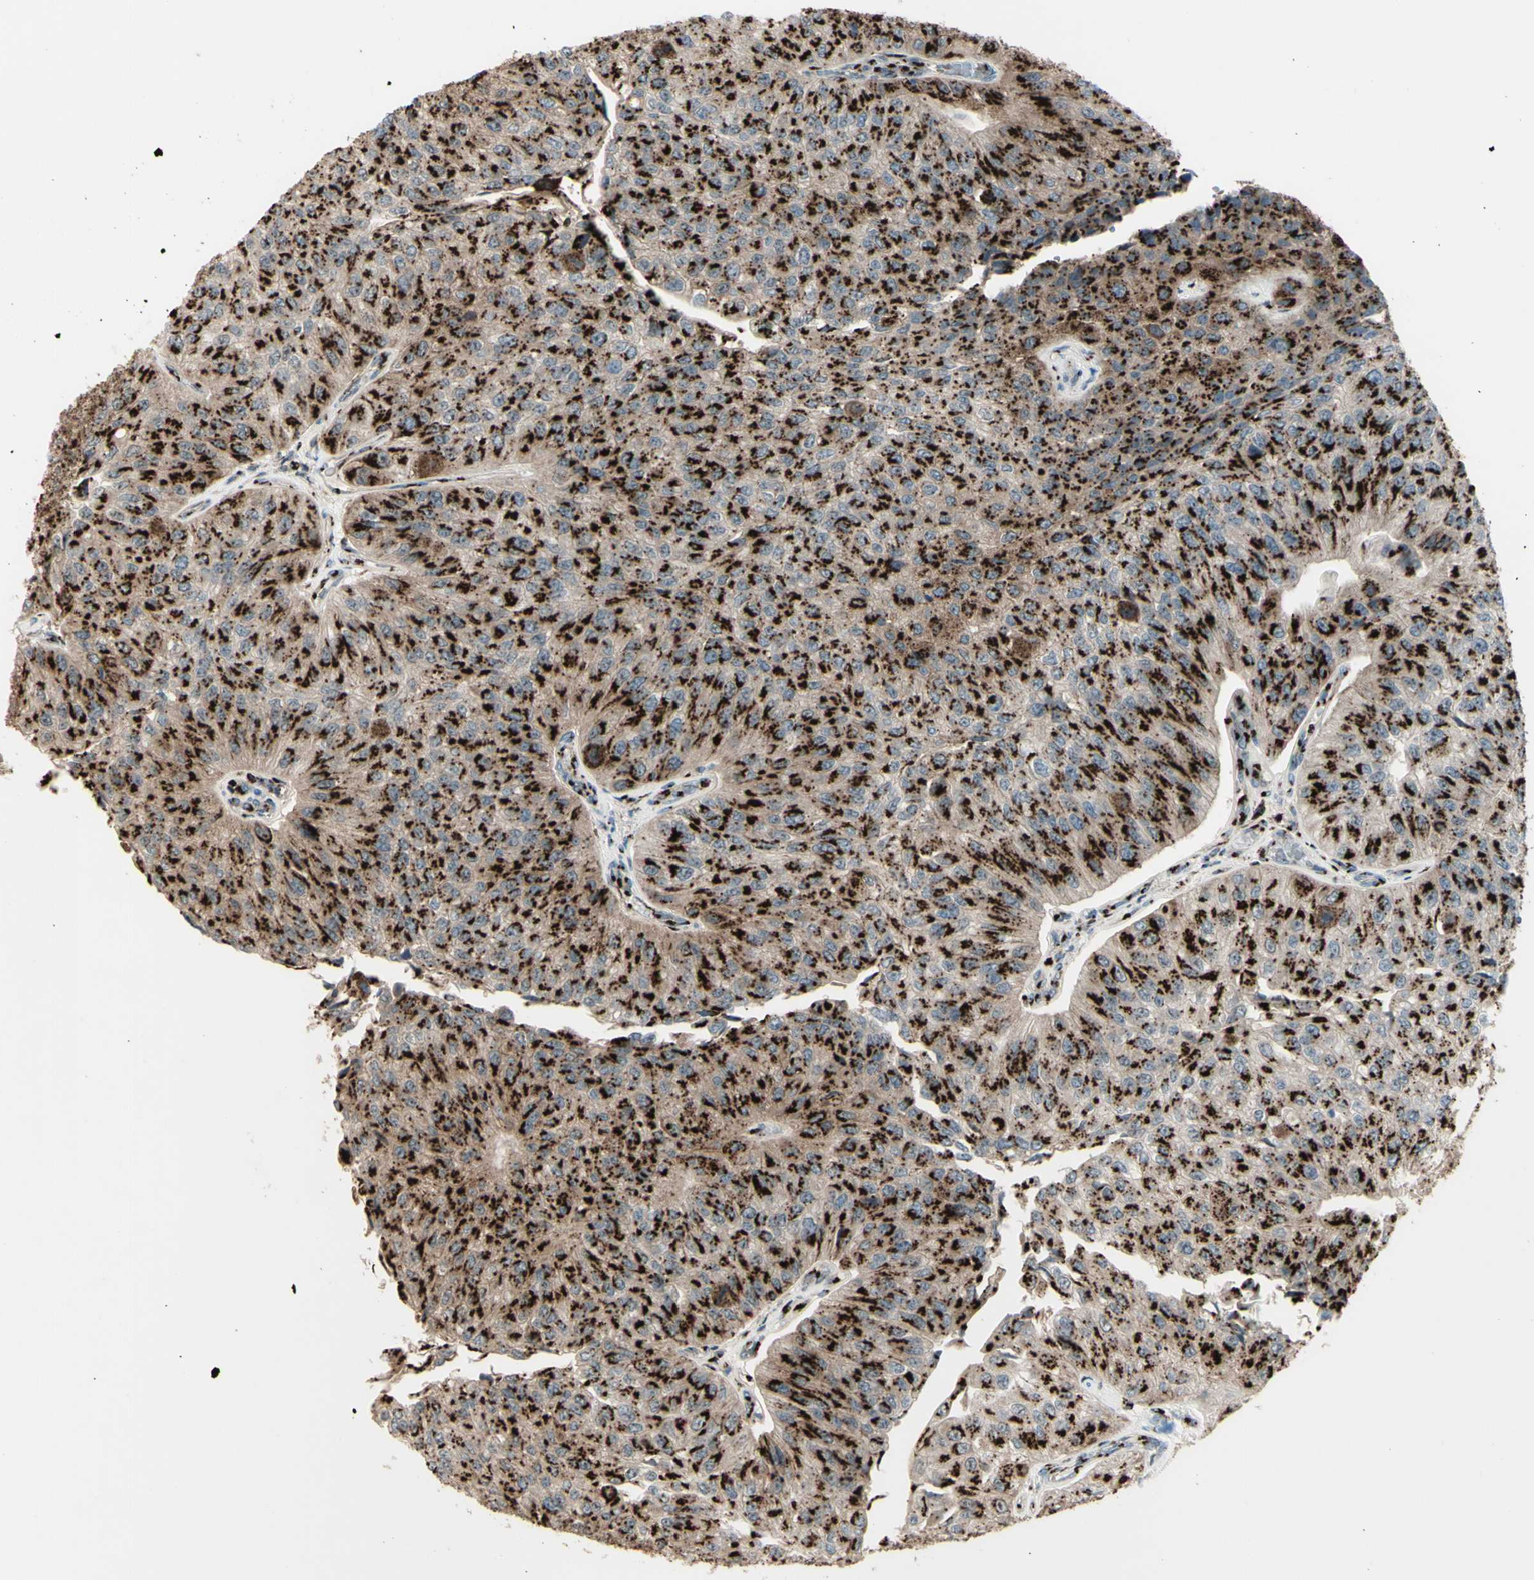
{"staining": {"intensity": "strong", "quantity": ">75%", "location": "cytoplasmic/membranous"}, "tissue": "urothelial cancer", "cell_type": "Tumor cells", "image_type": "cancer", "snomed": [{"axis": "morphology", "description": "Urothelial carcinoma, High grade"}, {"axis": "topography", "description": "Kidney"}, {"axis": "topography", "description": "Urinary bladder"}], "caption": "Immunohistochemical staining of human urothelial cancer reveals high levels of strong cytoplasmic/membranous protein expression in about >75% of tumor cells.", "gene": "BPNT2", "patient": {"sex": "male", "age": 77}}